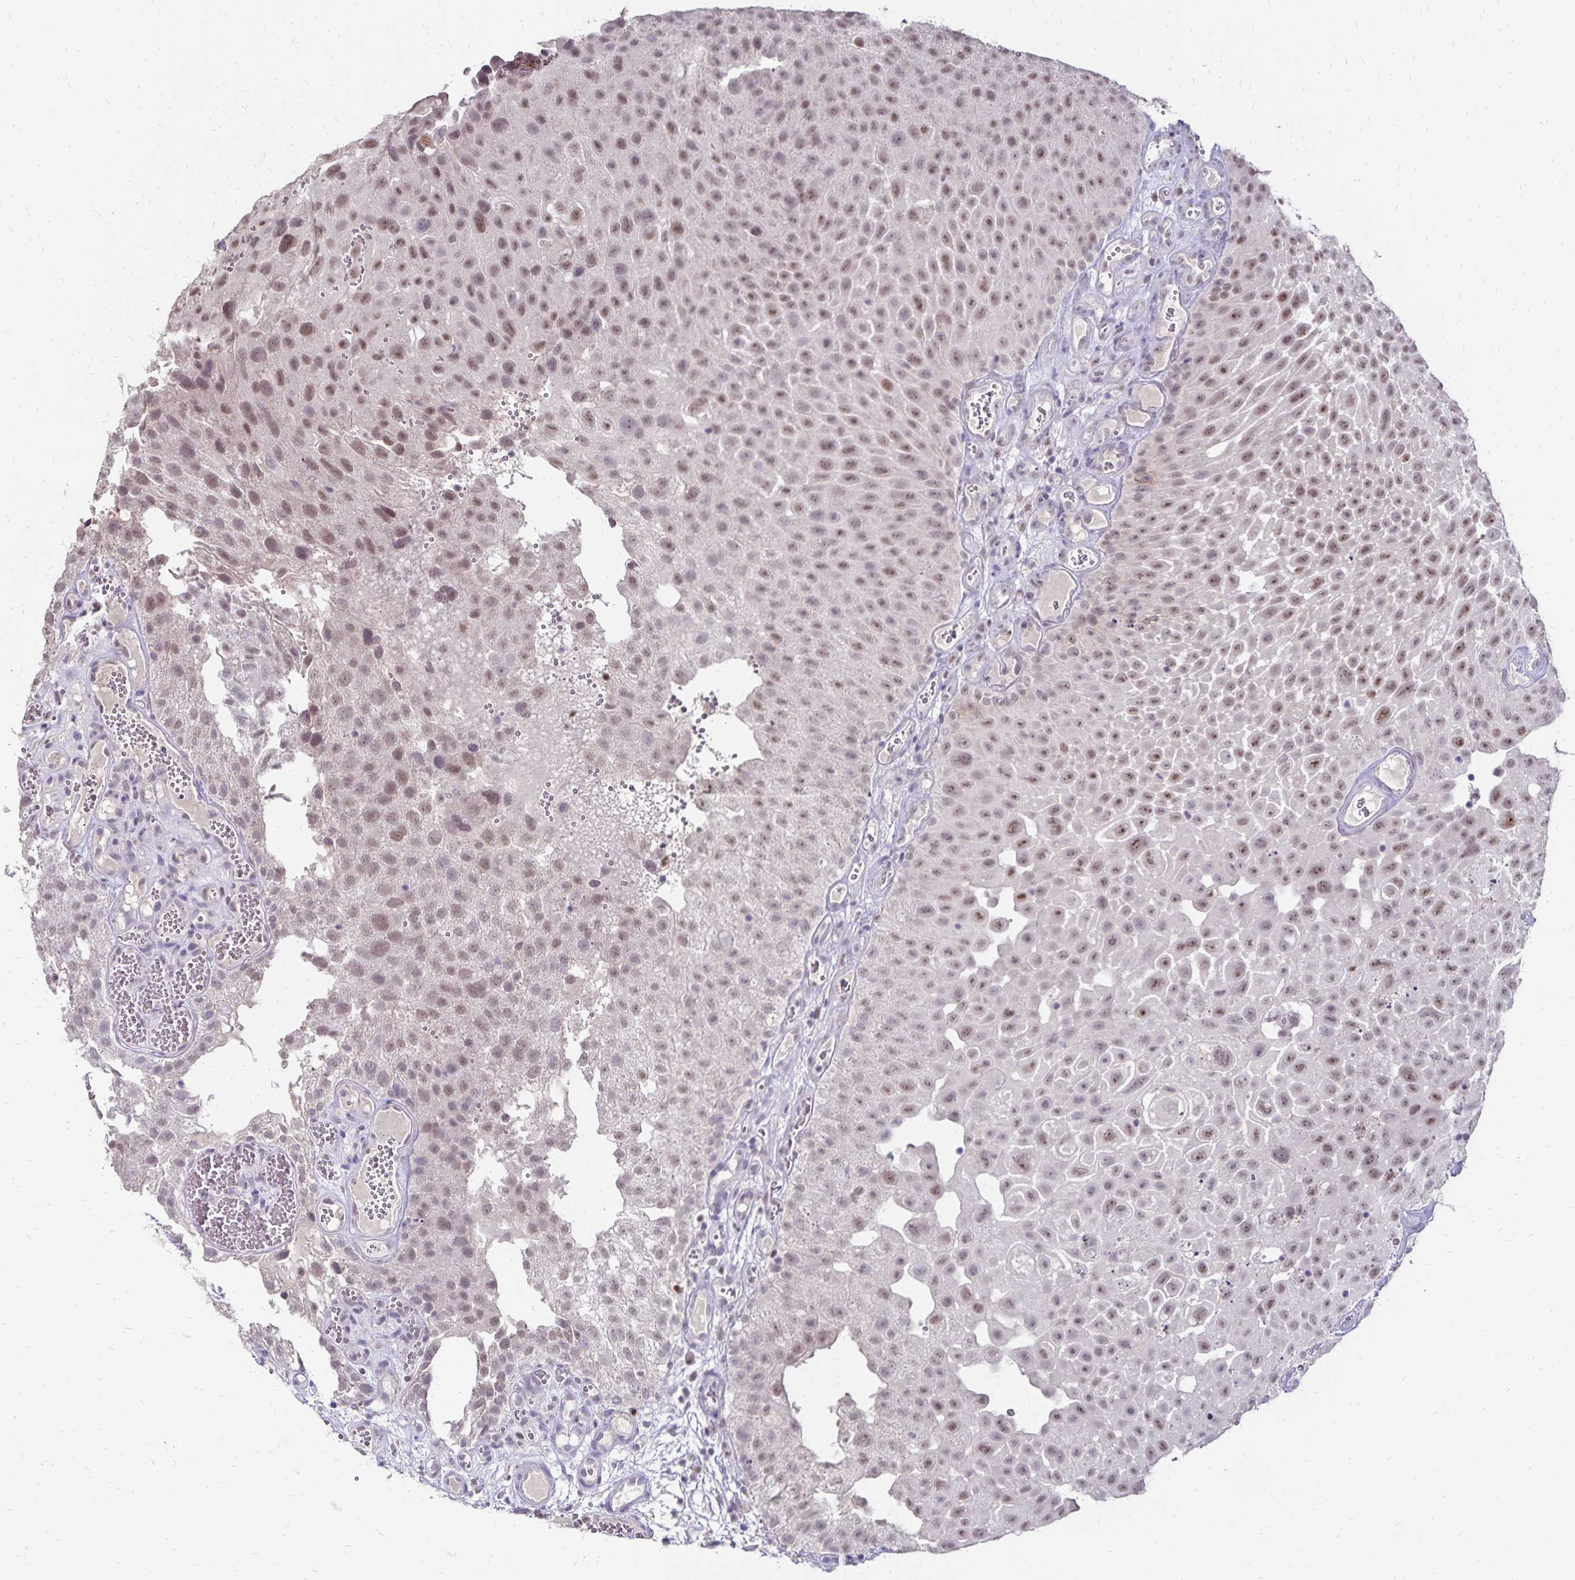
{"staining": {"intensity": "moderate", "quantity": ">75%", "location": "nuclear"}, "tissue": "urothelial cancer", "cell_type": "Tumor cells", "image_type": "cancer", "snomed": [{"axis": "morphology", "description": "Urothelial carcinoma, Low grade"}, {"axis": "topography", "description": "Urinary bladder"}], "caption": "An image showing moderate nuclear expression in about >75% of tumor cells in urothelial cancer, as visualized by brown immunohistochemical staining.", "gene": "POLB", "patient": {"sex": "male", "age": 72}}